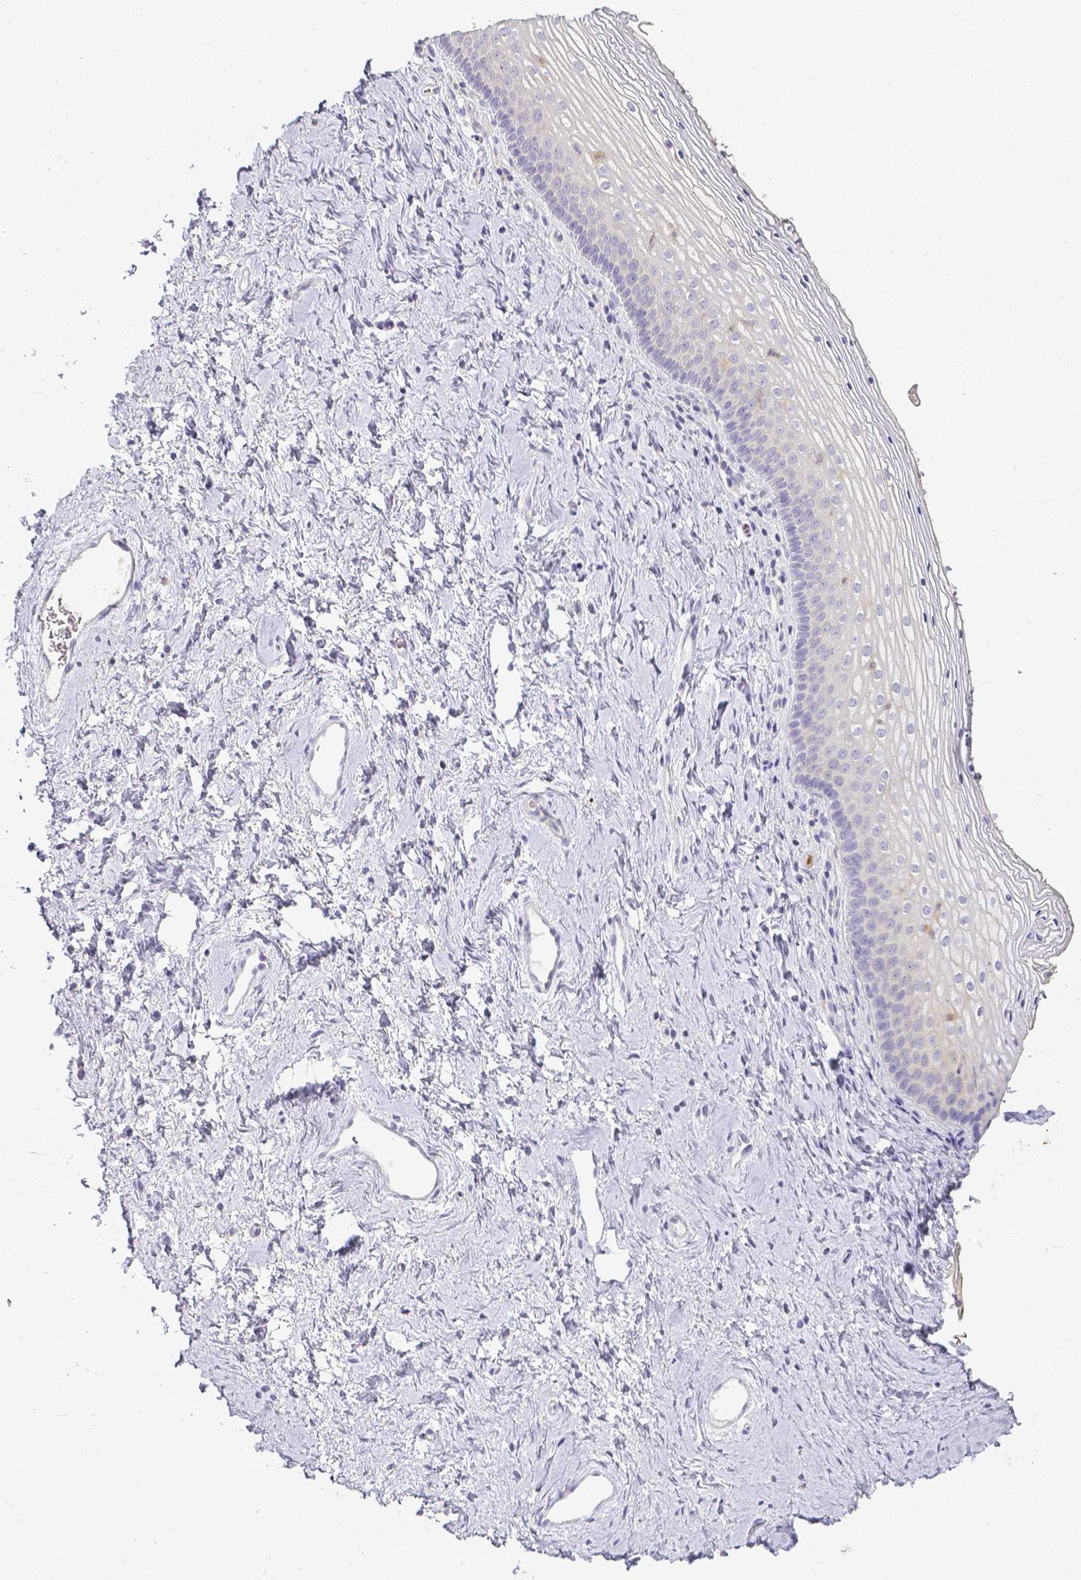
{"staining": {"intensity": "negative", "quantity": "none", "location": "none"}, "tissue": "vagina", "cell_type": "Squamous epithelial cells", "image_type": "normal", "snomed": [{"axis": "morphology", "description": "Normal tissue, NOS"}, {"axis": "morphology", "description": "Squamous cell carcinoma, NOS"}, {"axis": "topography", "description": "Vagina"}, {"axis": "topography", "description": "Cervix"}], "caption": "This is an immunohistochemistry photomicrograph of normal vagina. There is no expression in squamous epithelial cells.", "gene": "KCNH1", "patient": {"sex": "female", "age": 45}}